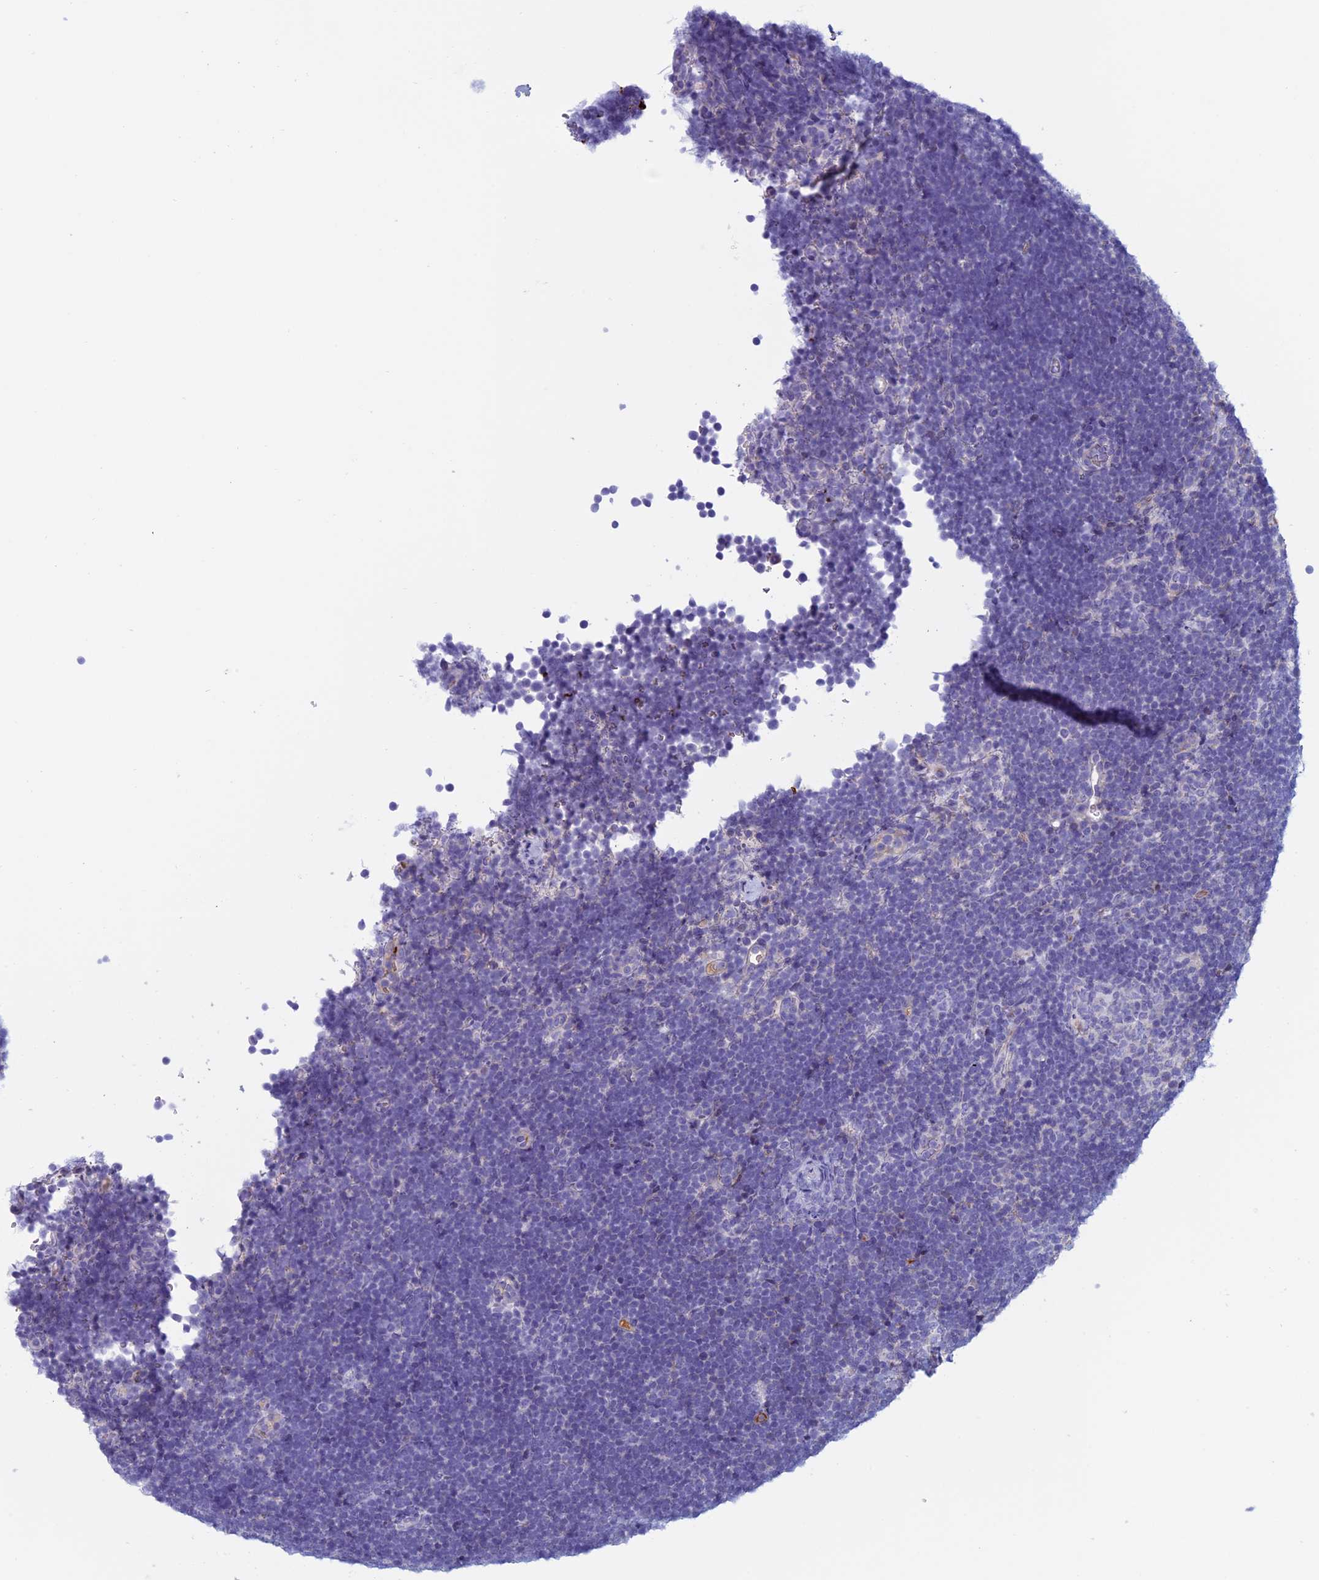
{"staining": {"intensity": "negative", "quantity": "none", "location": "none"}, "tissue": "lymphoma", "cell_type": "Tumor cells", "image_type": "cancer", "snomed": [{"axis": "morphology", "description": "Malignant lymphoma, non-Hodgkin's type, High grade"}, {"axis": "topography", "description": "Lymph node"}], "caption": "DAB immunohistochemical staining of human malignant lymphoma, non-Hodgkin's type (high-grade) shows no significant positivity in tumor cells.", "gene": "ANGPTL2", "patient": {"sex": "male", "age": 13}}